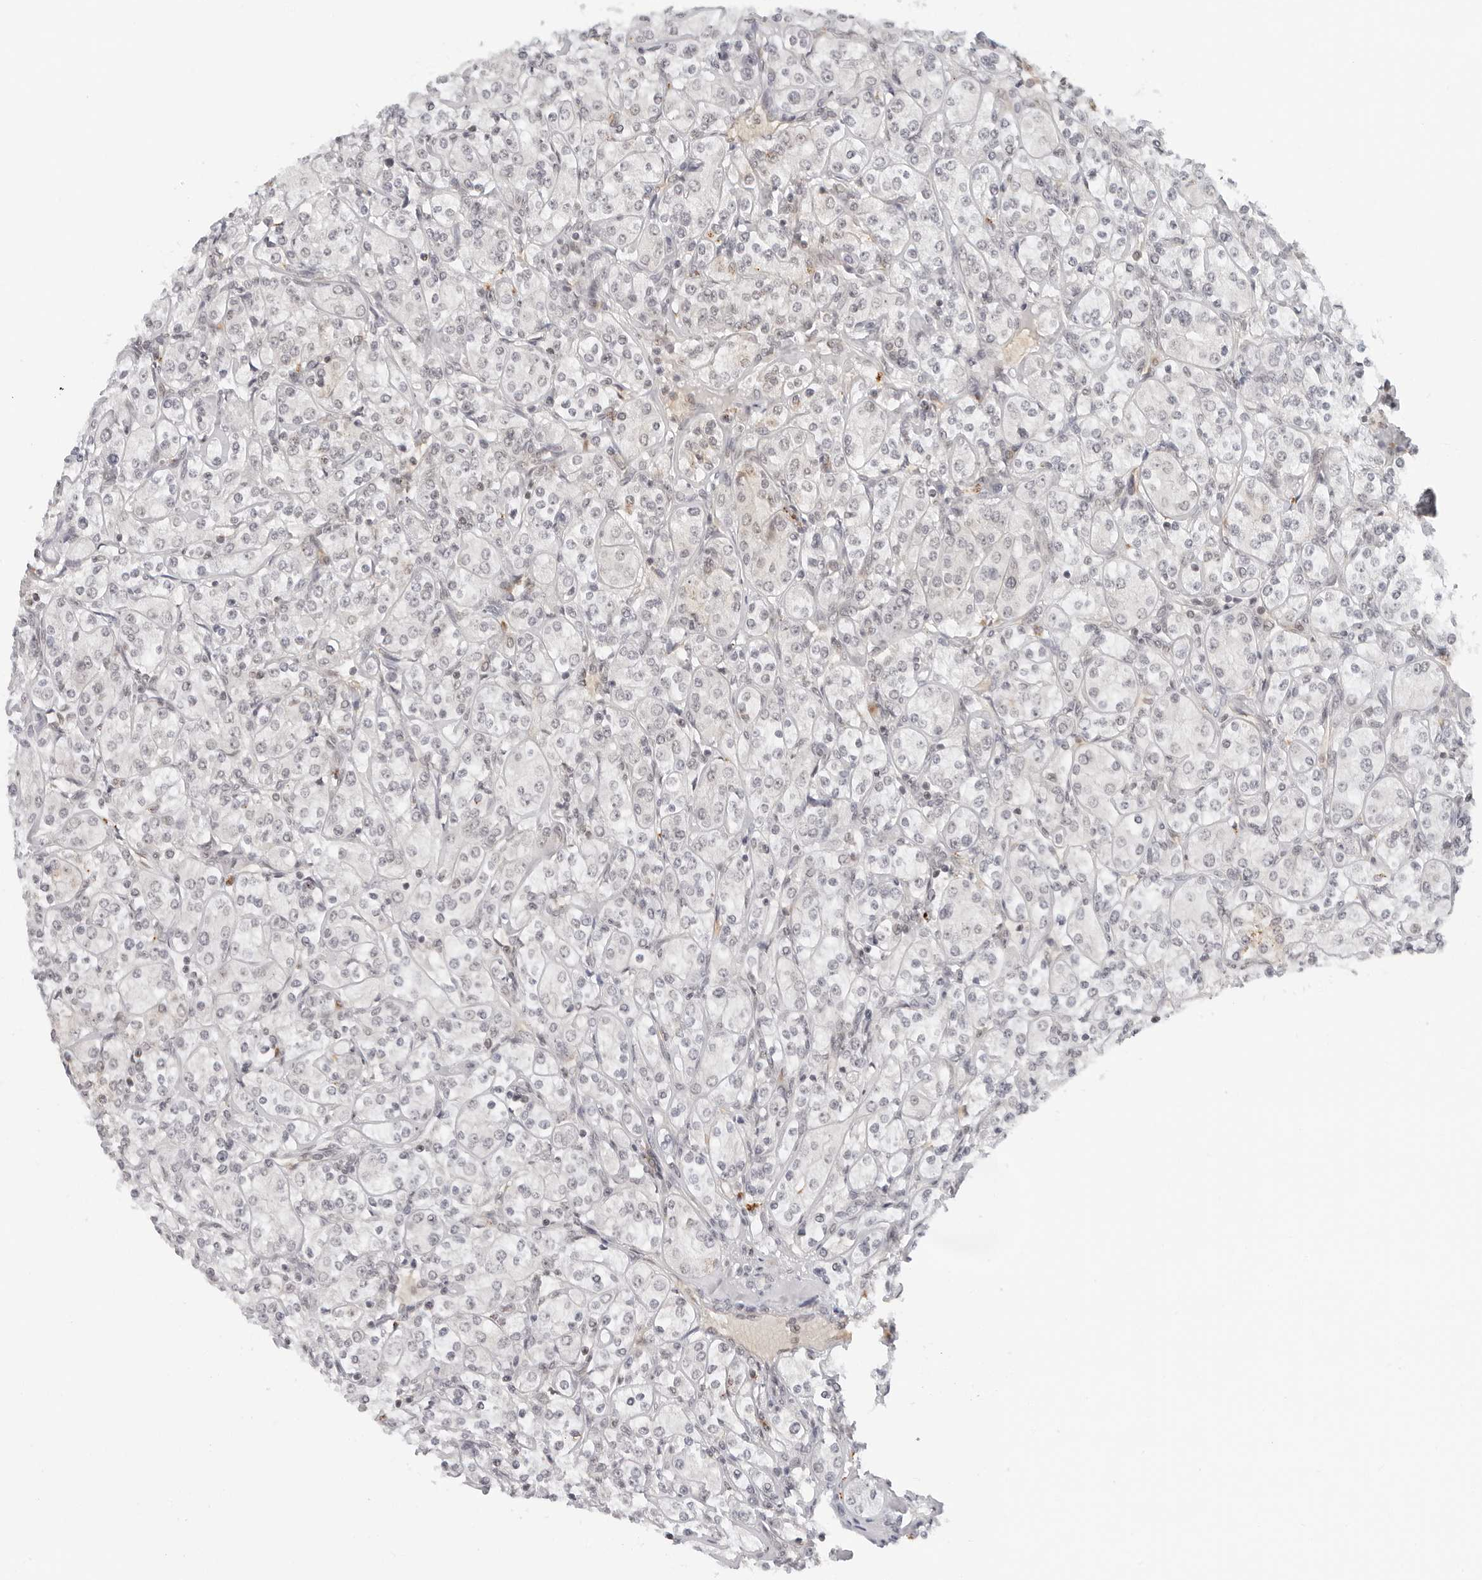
{"staining": {"intensity": "negative", "quantity": "none", "location": "none"}, "tissue": "renal cancer", "cell_type": "Tumor cells", "image_type": "cancer", "snomed": [{"axis": "morphology", "description": "Adenocarcinoma, NOS"}, {"axis": "topography", "description": "Kidney"}], "caption": "IHC micrograph of human adenocarcinoma (renal) stained for a protein (brown), which shows no positivity in tumor cells. (DAB immunohistochemistry with hematoxylin counter stain).", "gene": "TOX4", "patient": {"sex": "male", "age": 77}}